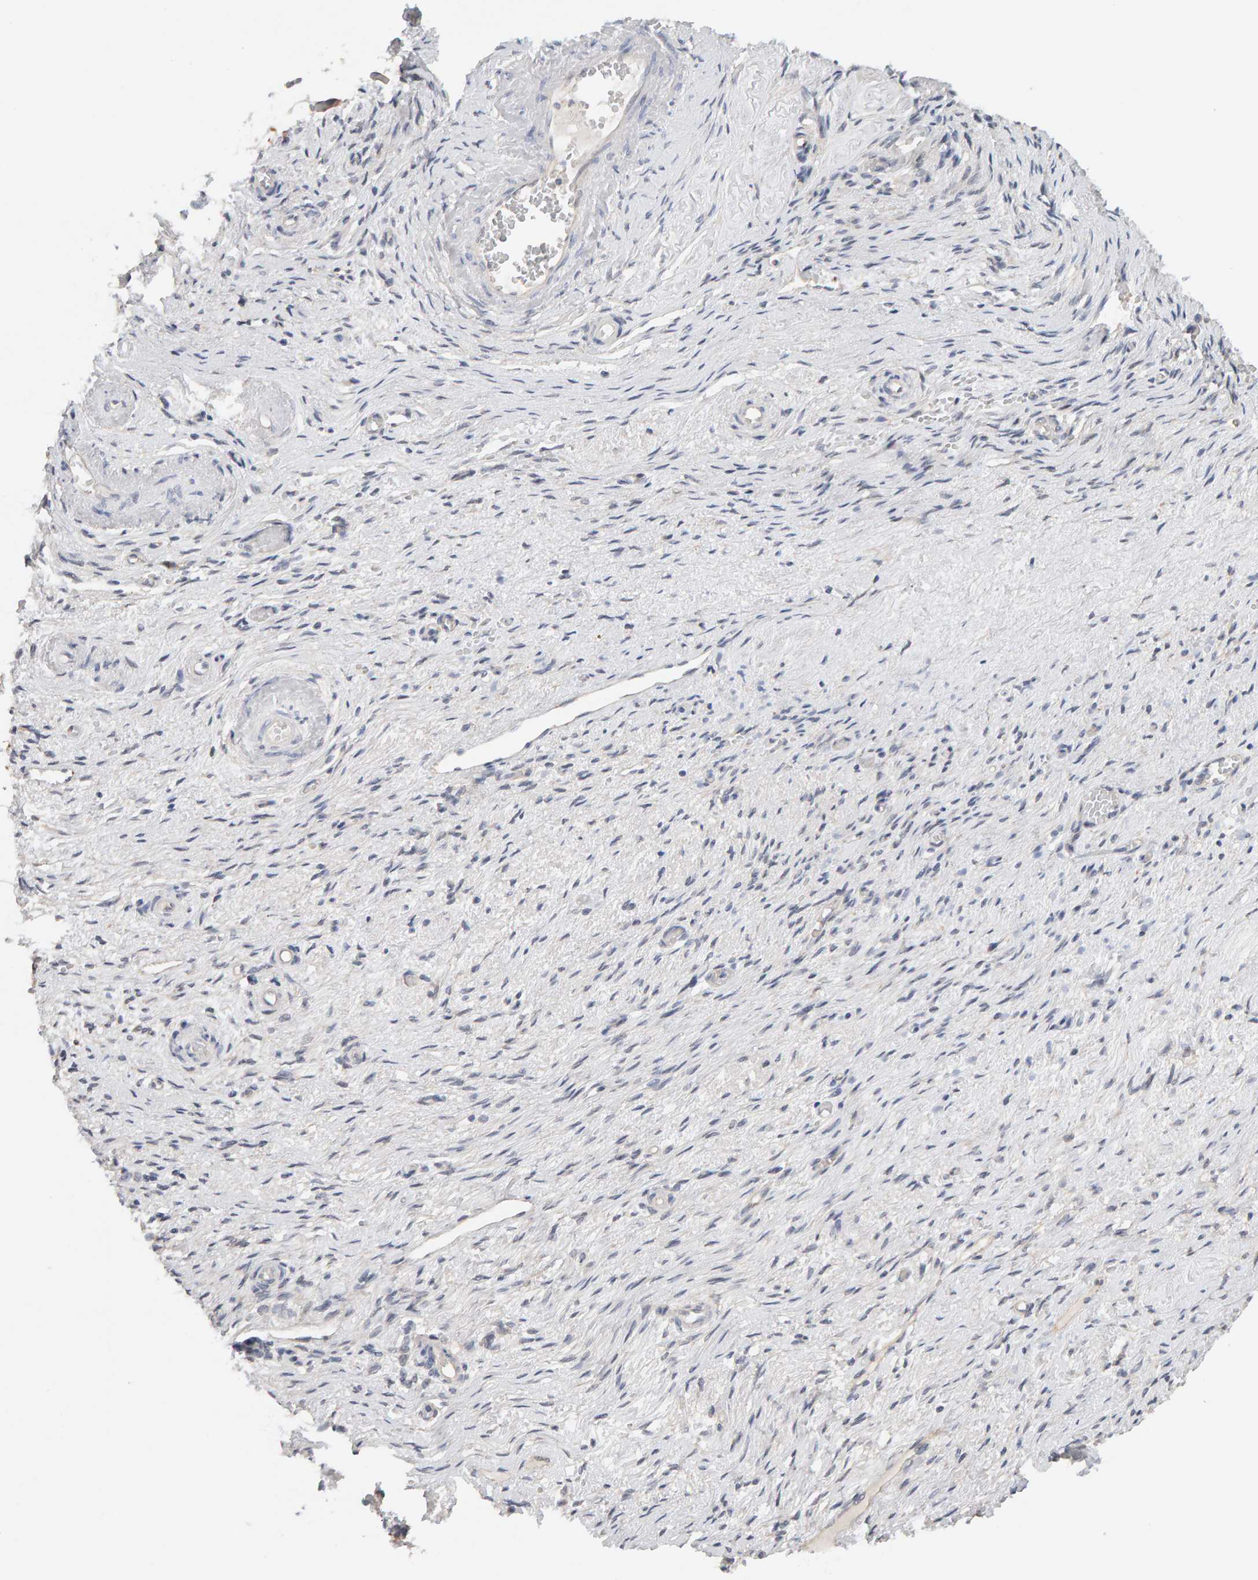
{"staining": {"intensity": "weak", "quantity": "25%-75%", "location": "cytoplasmic/membranous"}, "tissue": "adipose tissue", "cell_type": "Adipocytes", "image_type": "normal", "snomed": [{"axis": "morphology", "description": "Normal tissue, NOS"}, {"axis": "topography", "description": "Vascular tissue"}, {"axis": "topography", "description": "Fallopian tube"}, {"axis": "topography", "description": "Ovary"}], "caption": "This is a histology image of IHC staining of normal adipose tissue, which shows weak staining in the cytoplasmic/membranous of adipocytes.", "gene": "PPP1R16A", "patient": {"sex": "female", "age": 67}}